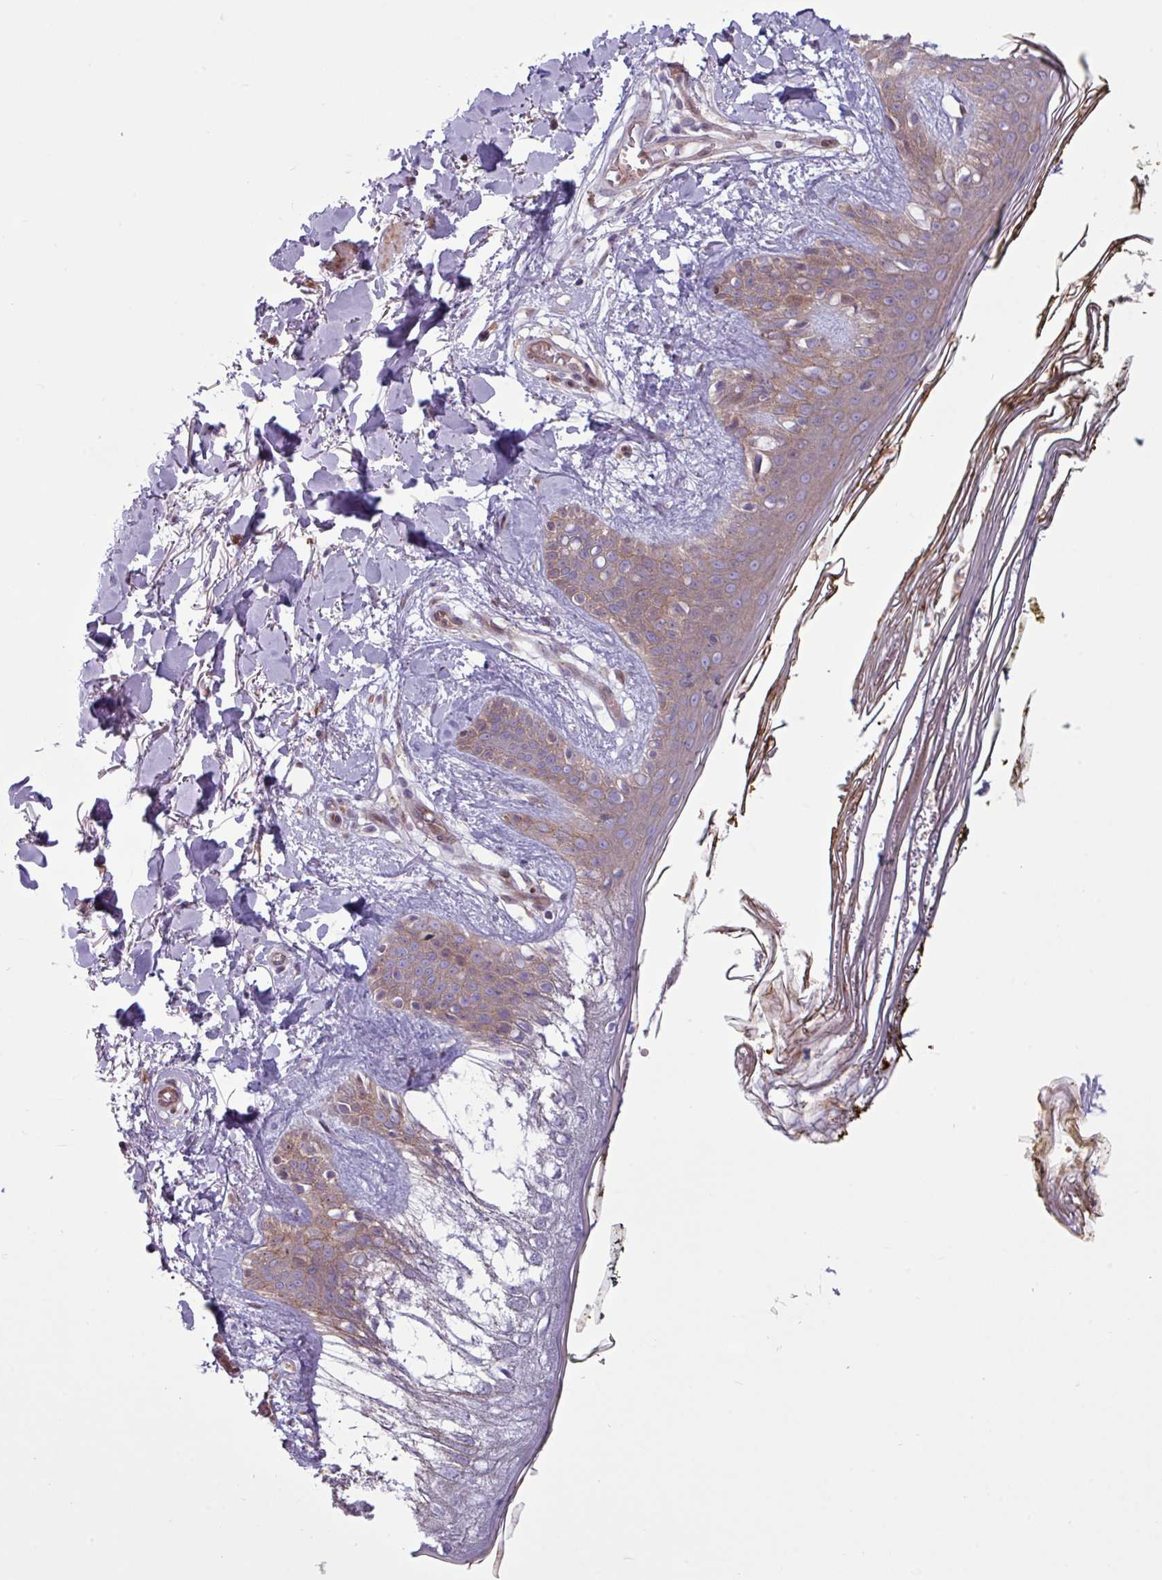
{"staining": {"intensity": "weak", "quantity": ">75%", "location": "cytoplasmic/membranous"}, "tissue": "skin", "cell_type": "Fibroblasts", "image_type": "normal", "snomed": [{"axis": "morphology", "description": "Normal tissue, NOS"}, {"axis": "topography", "description": "Skin"}], "caption": "Fibroblasts exhibit low levels of weak cytoplasmic/membranous staining in about >75% of cells in normal human skin. The protein is stained brown, and the nuclei are stained in blue (DAB (3,3'-diaminobenzidine) IHC with brightfield microscopy, high magnification).", "gene": "PDPR", "patient": {"sex": "female", "age": 34}}